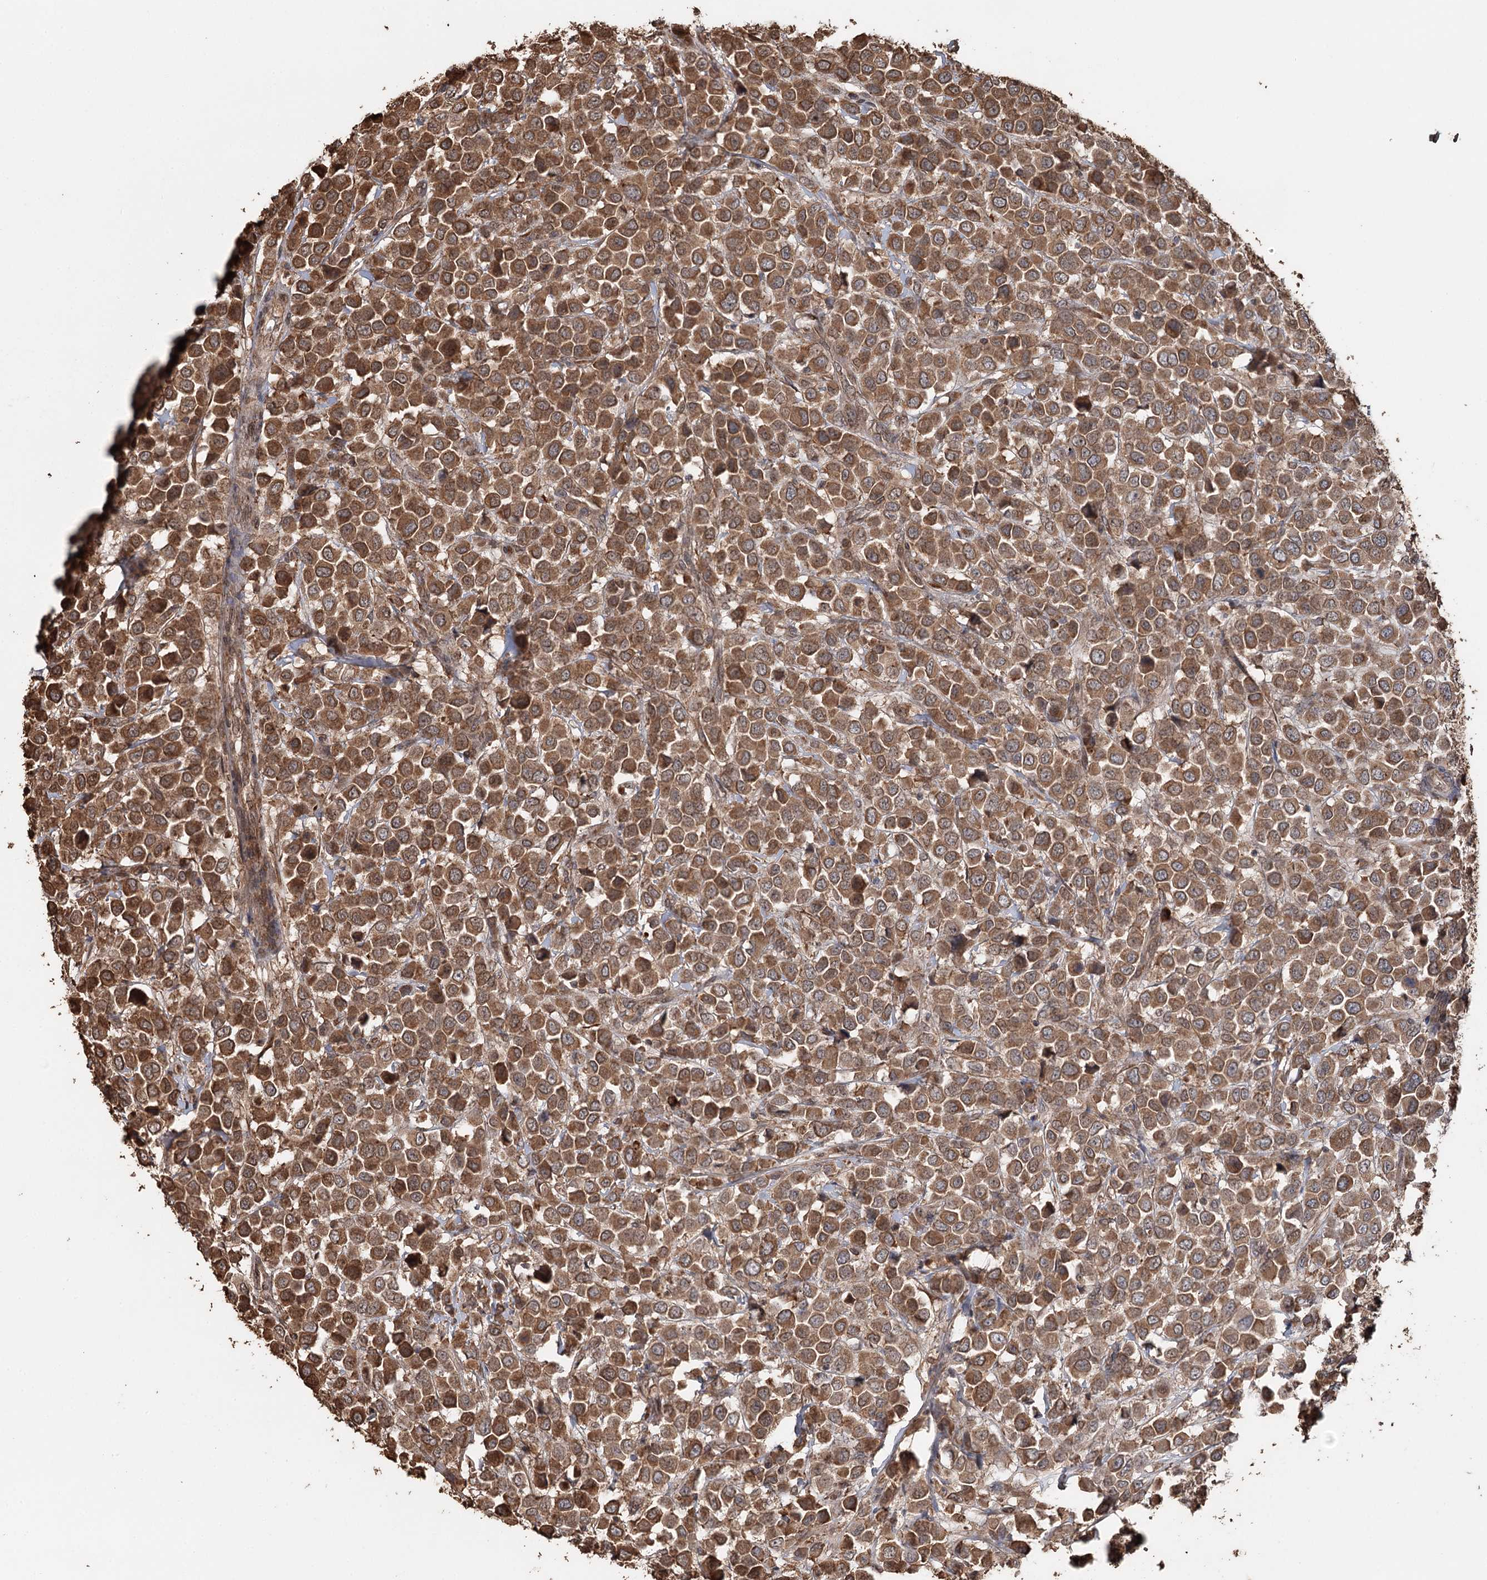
{"staining": {"intensity": "strong", "quantity": ">75%", "location": "cytoplasmic/membranous"}, "tissue": "breast cancer", "cell_type": "Tumor cells", "image_type": "cancer", "snomed": [{"axis": "morphology", "description": "Duct carcinoma"}, {"axis": "topography", "description": "Breast"}], "caption": "Strong cytoplasmic/membranous staining is seen in about >75% of tumor cells in intraductal carcinoma (breast).", "gene": "SYVN1", "patient": {"sex": "female", "age": 61}}